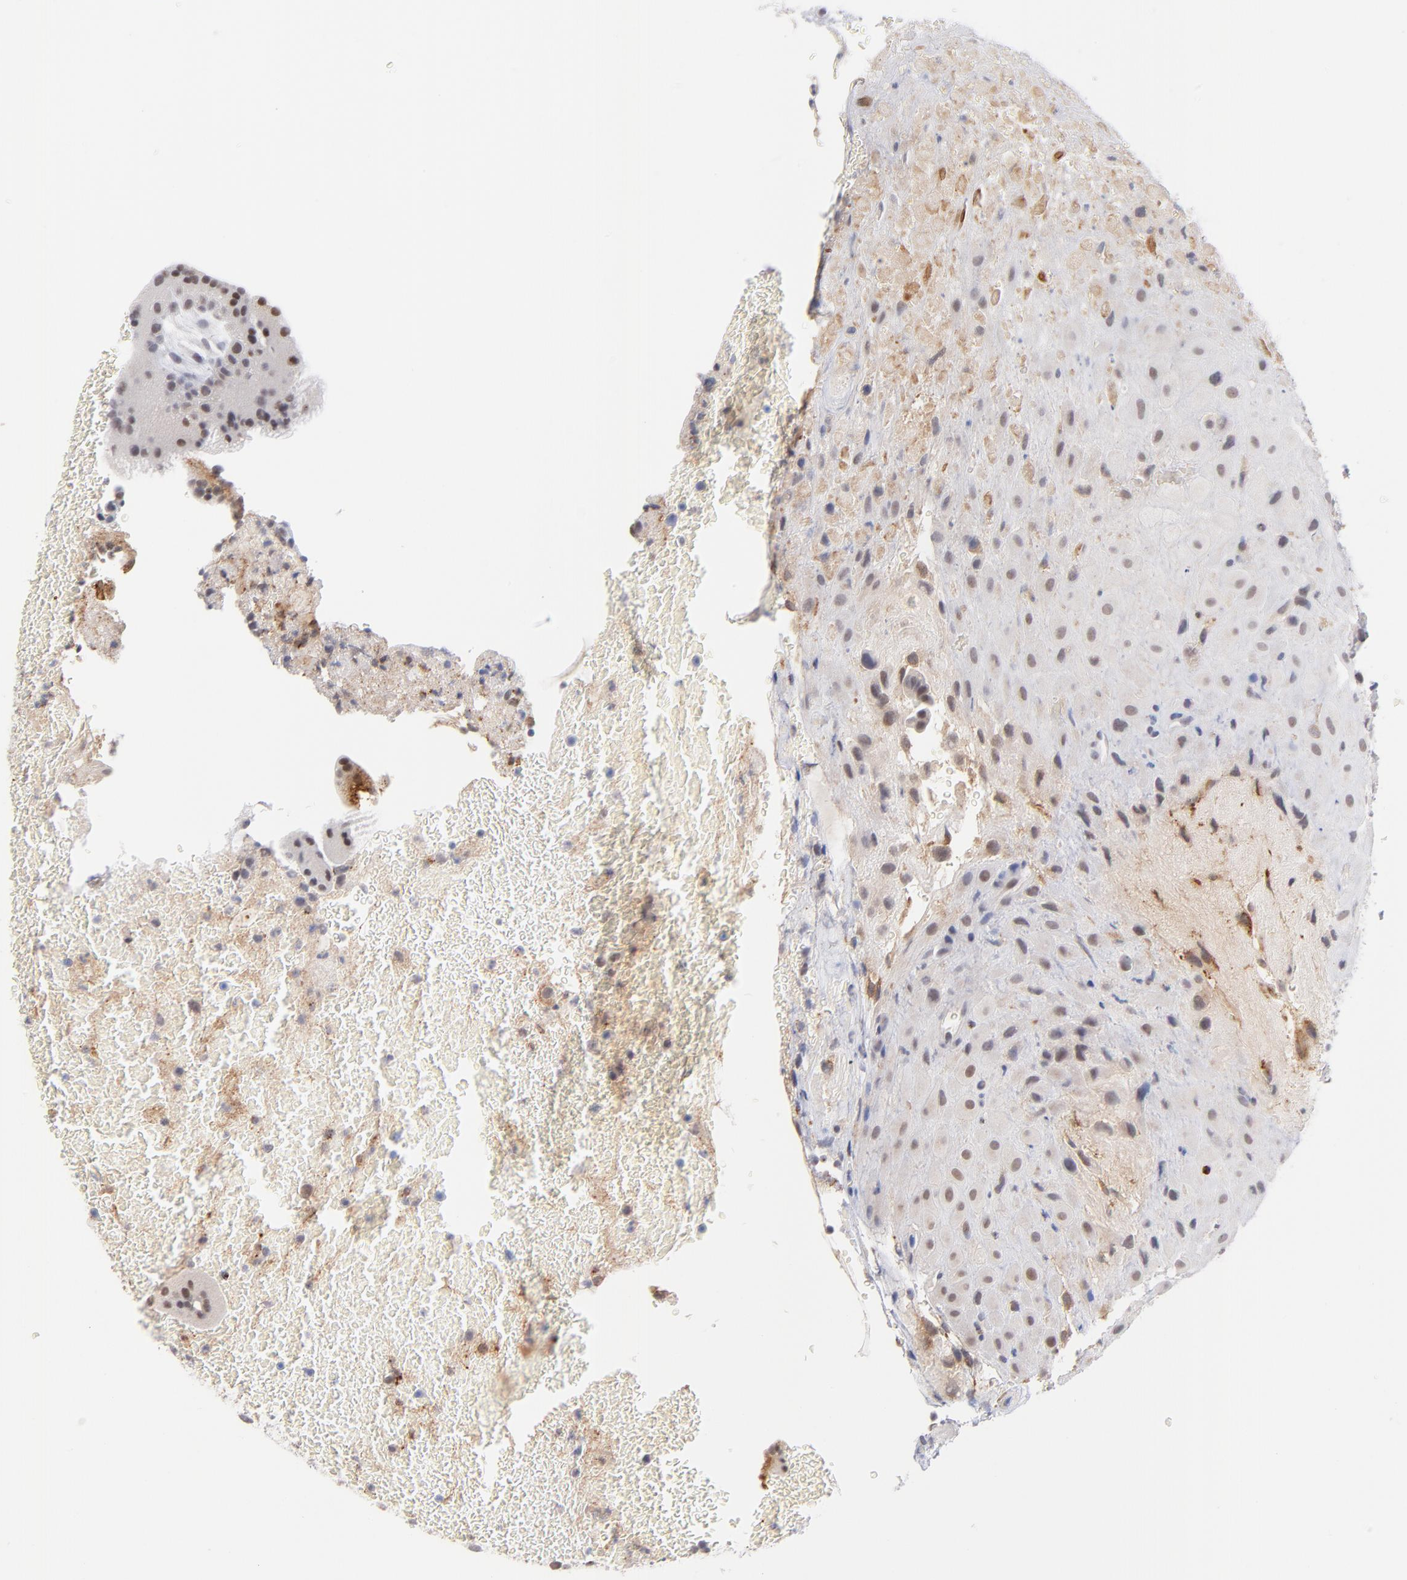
{"staining": {"intensity": "weak", "quantity": "25%-75%", "location": "nuclear"}, "tissue": "placenta", "cell_type": "Decidual cells", "image_type": "normal", "snomed": [{"axis": "morphology", "description": "Normal tissue, NOS"}, {"axis": "topography", "description": "Placenta"}], "caption": "A brown stain highlights weak nuclear expression of a protein in decidual cells of unremarkable placenta.", "gene": "WSB1", "patient": {"sex": "female", "age": 19}}